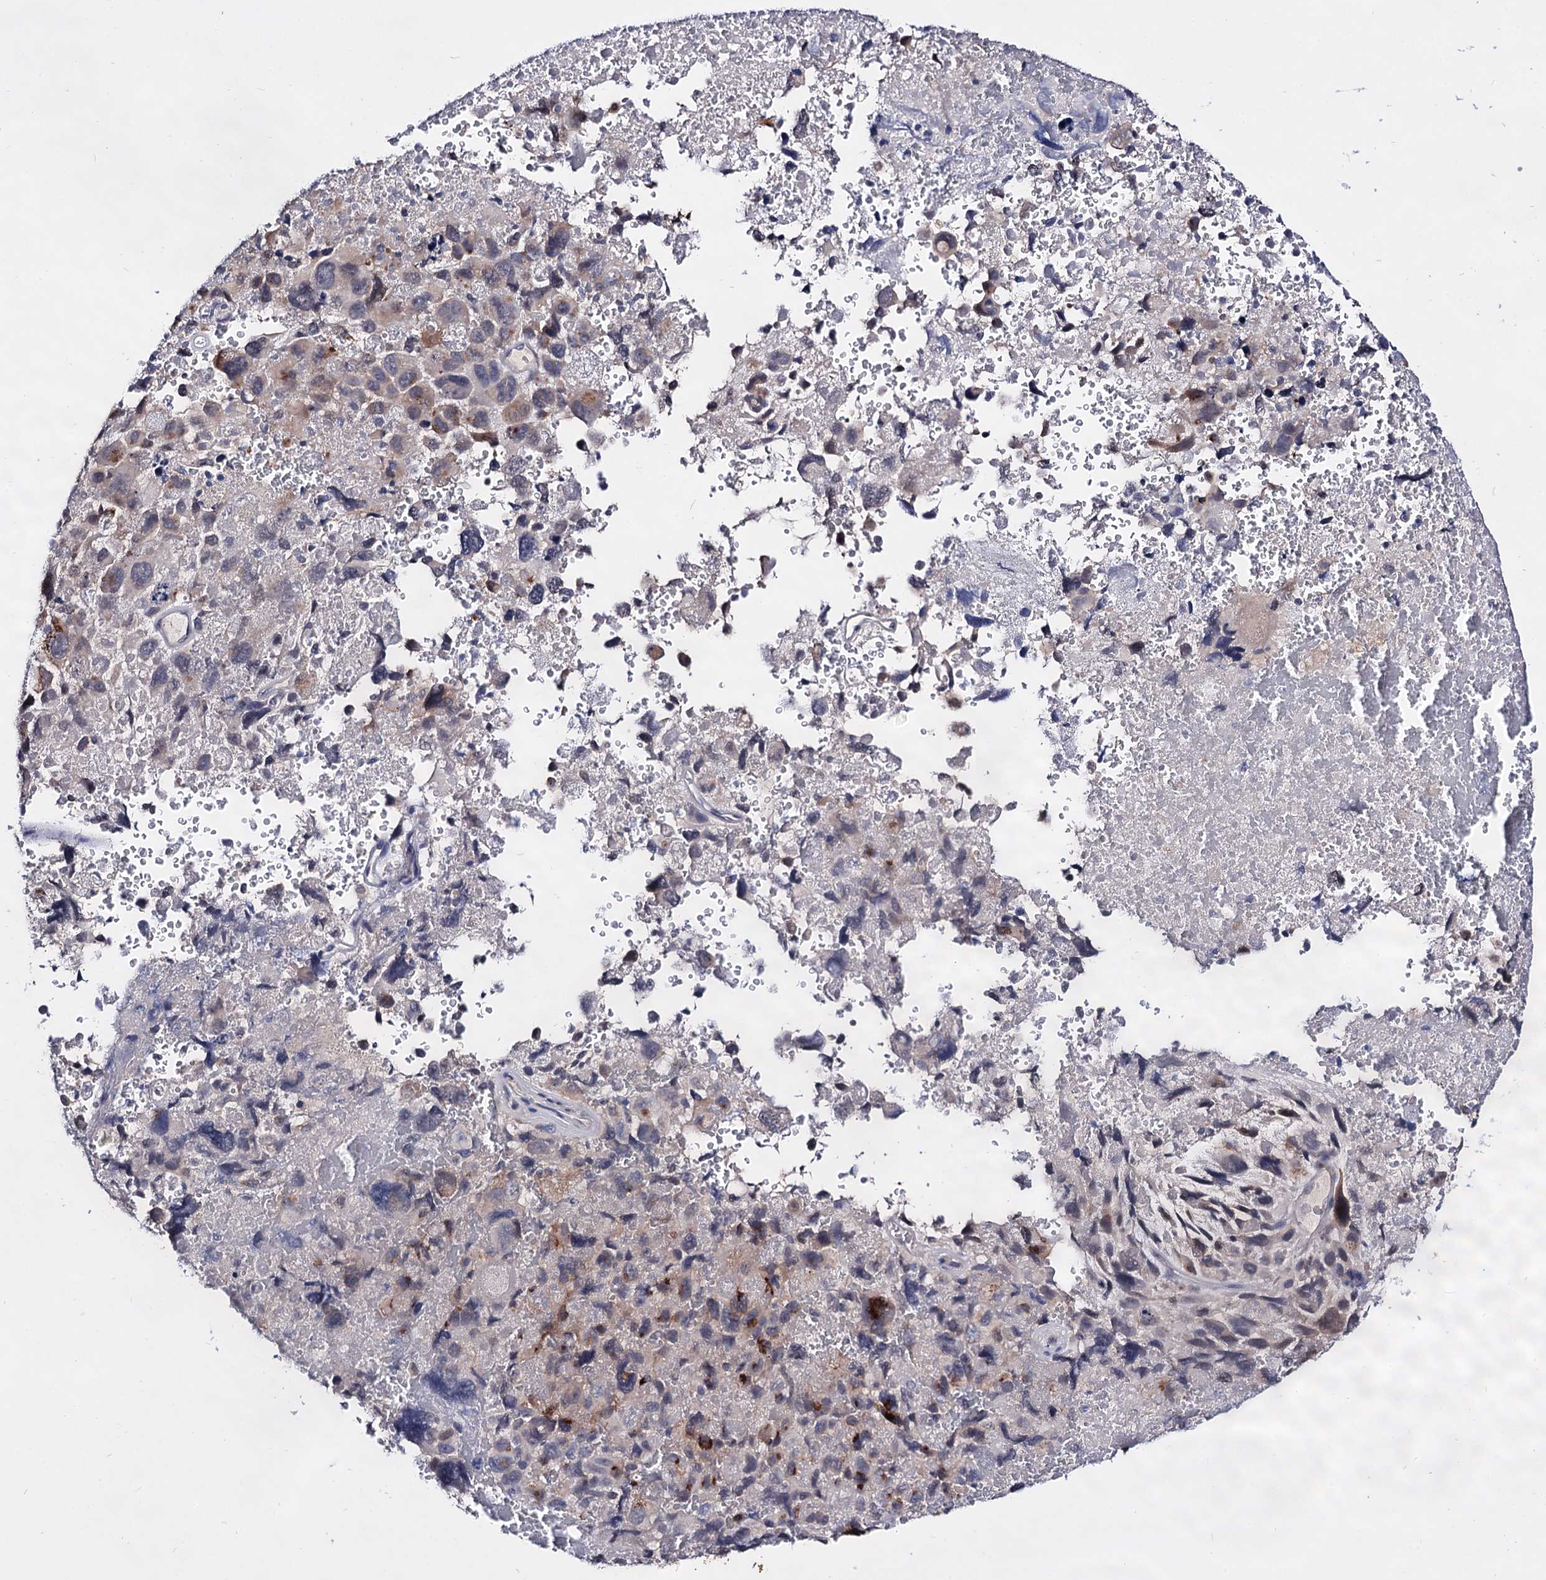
{"staining": {"intensity": "moderate", "quantity": "25%-75%", "location": "cytoplasmic/membranous"}, "tissue": "melanoma", "cell_type": "Tumor cells", "image_type": "cancer", "snomed": [{"axis": "morphology", "description": "Malignant melanoma, Metastatic site"}, {"axis": "topography", "description": "Brain"}], "caption": "Immunohistochemistry (IHC) of human malignant melanoma (metastatic site) exhibits medium levels of moderate cytoplasmic/membranous positivity in approximately 25%-75% of tumor cells. (brown staining indicates protein expression, while blue staining denotes nuclei).", "gene": "ARFIP2", "patient": {"sex": "female", "age": 53}}